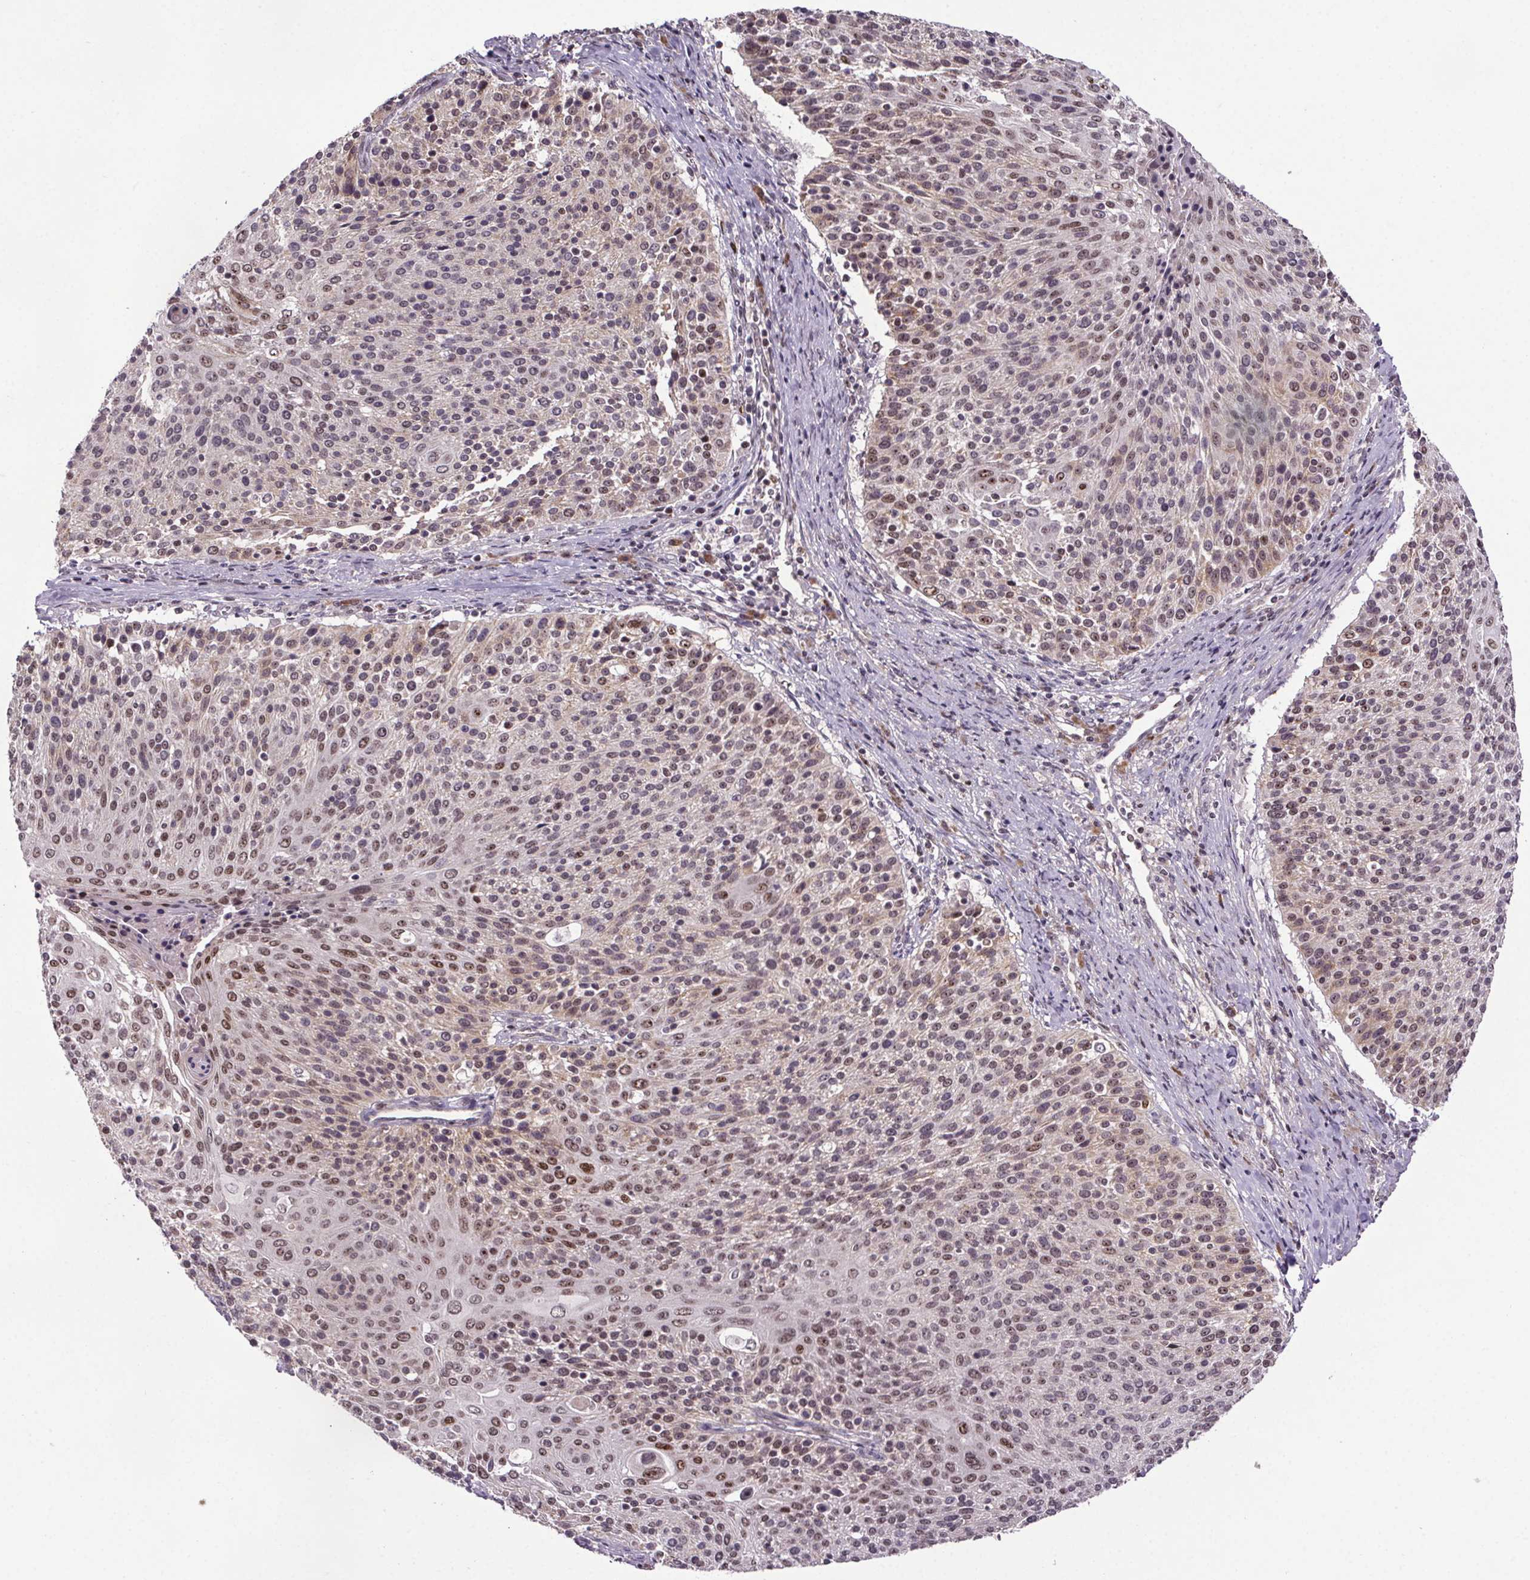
{"staining": {"intensity": "moderate", "quantity": "25%-75%", "location": "nuclear"}, "tissue": "cervical cancer", "cell_type": "Tumor cells", "image_type": "cancer", "snomed": [{"axis": "morphology", "description": "Squamous cell carcinoma, NOS"}, {"axis": "topography", "description": "Cervix"}], "caption": "An immunohistochemistry (IHC) histopathology image of neoplastic tissue is shown. Protein staining in brown shows moderate nuclear positivity in squamous cell carcinoma (cervical) within tumor cells.", "gene": "ATMIN", "patient": {"sex": "female", "age": 31}}